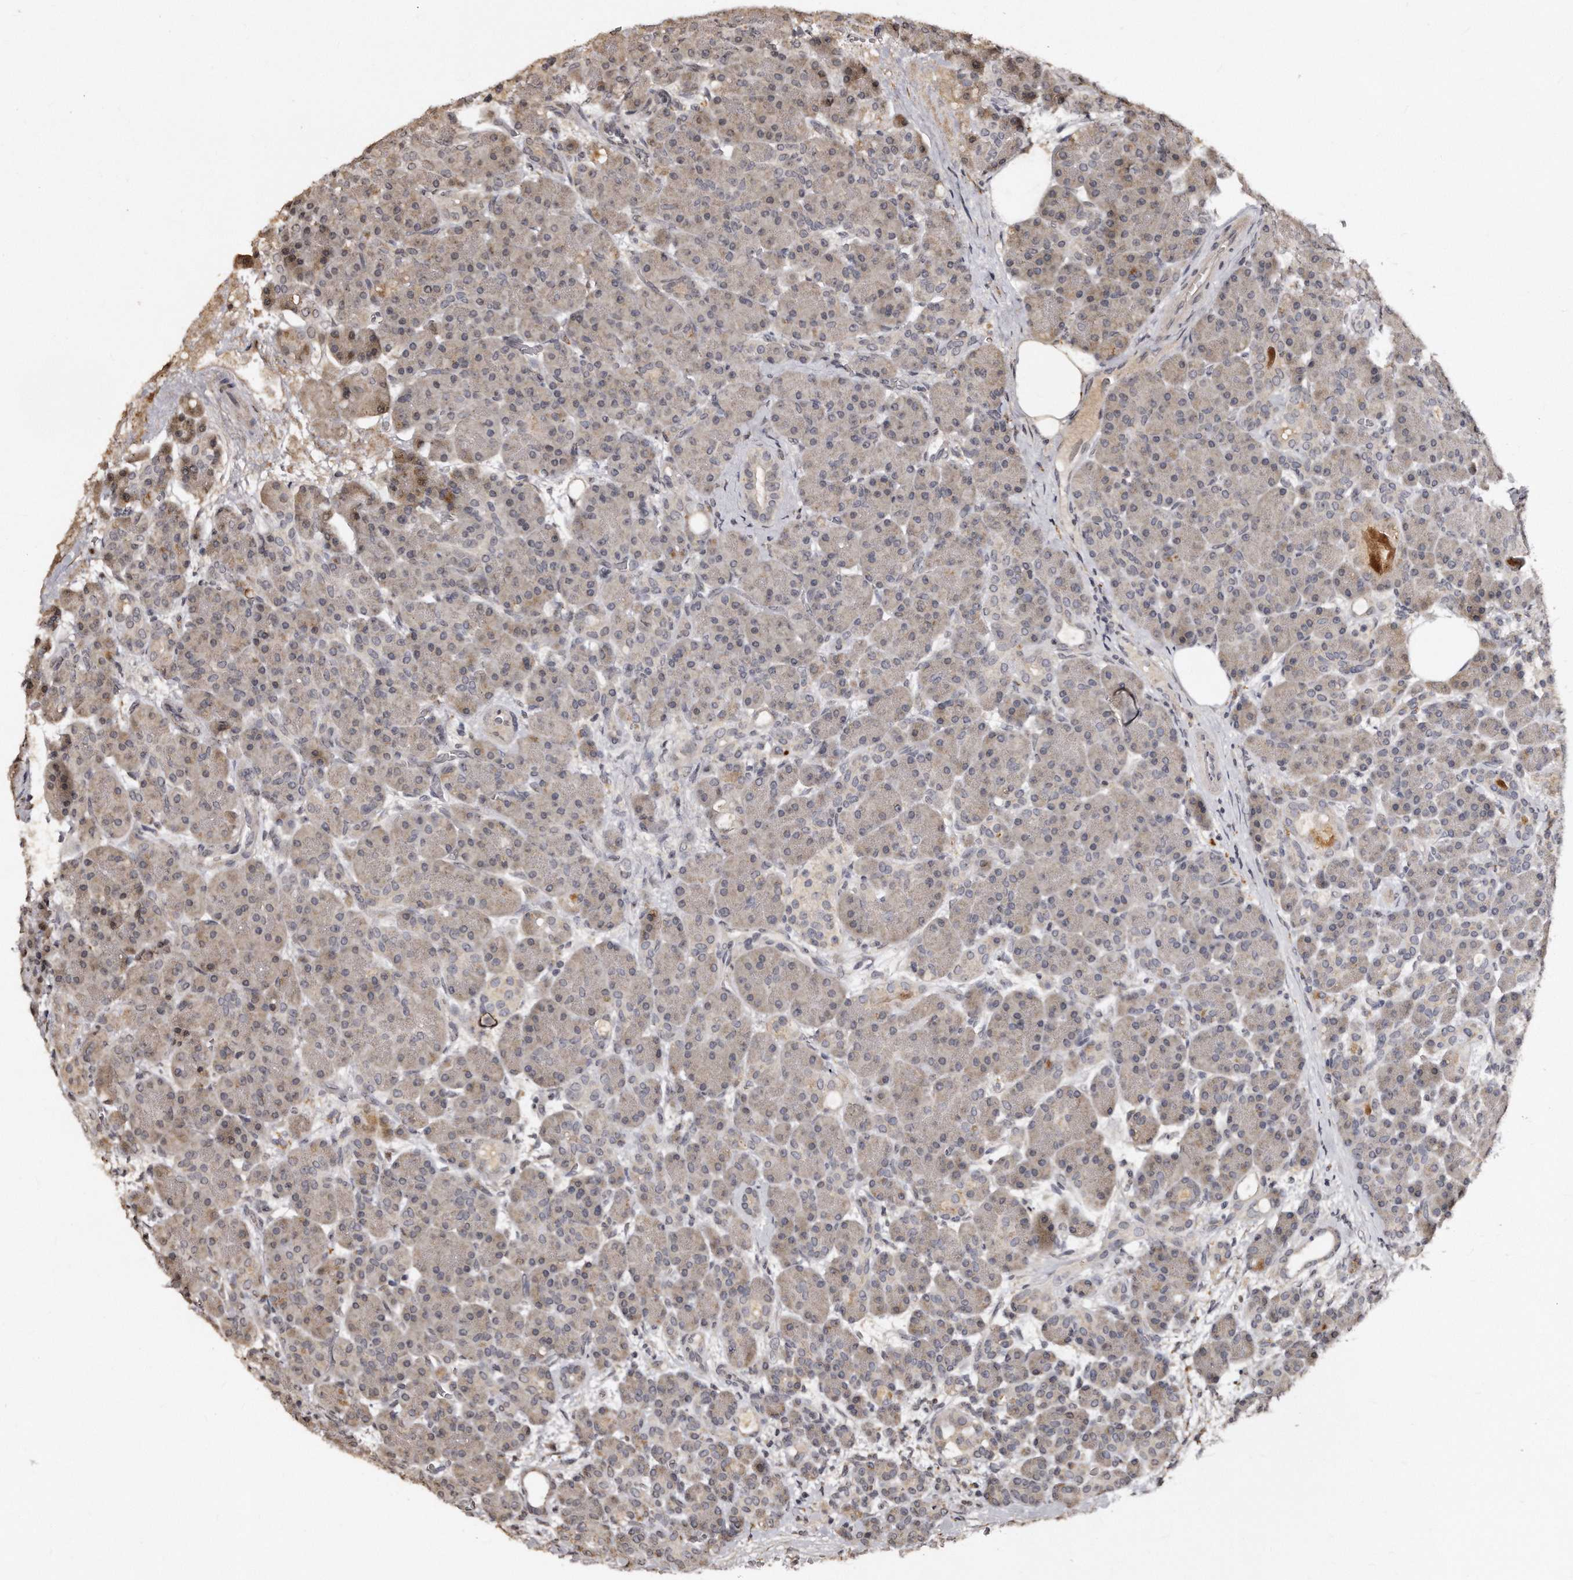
{"staining": {"intensity": "moderate", "quantity": "<25%", "location": "cytoplasmic/membranous"}, "tissue": "pancreas", "cell_type": "Exocrine glandular cells", "image_type": "normal", "snomed": [{"axis": "morphology", "description": "Normal tissue, NOS"}, {"axis": "topography", "description": "Pancreas"}], "caption": "Human pancreas stained with a brown dye exhibits moderate cytoplasmic/membranous positive positivity in about <25% of exocrine glandular cells.", "gene": "TSHR", "patient": {"sex": "male", "age": 63}}